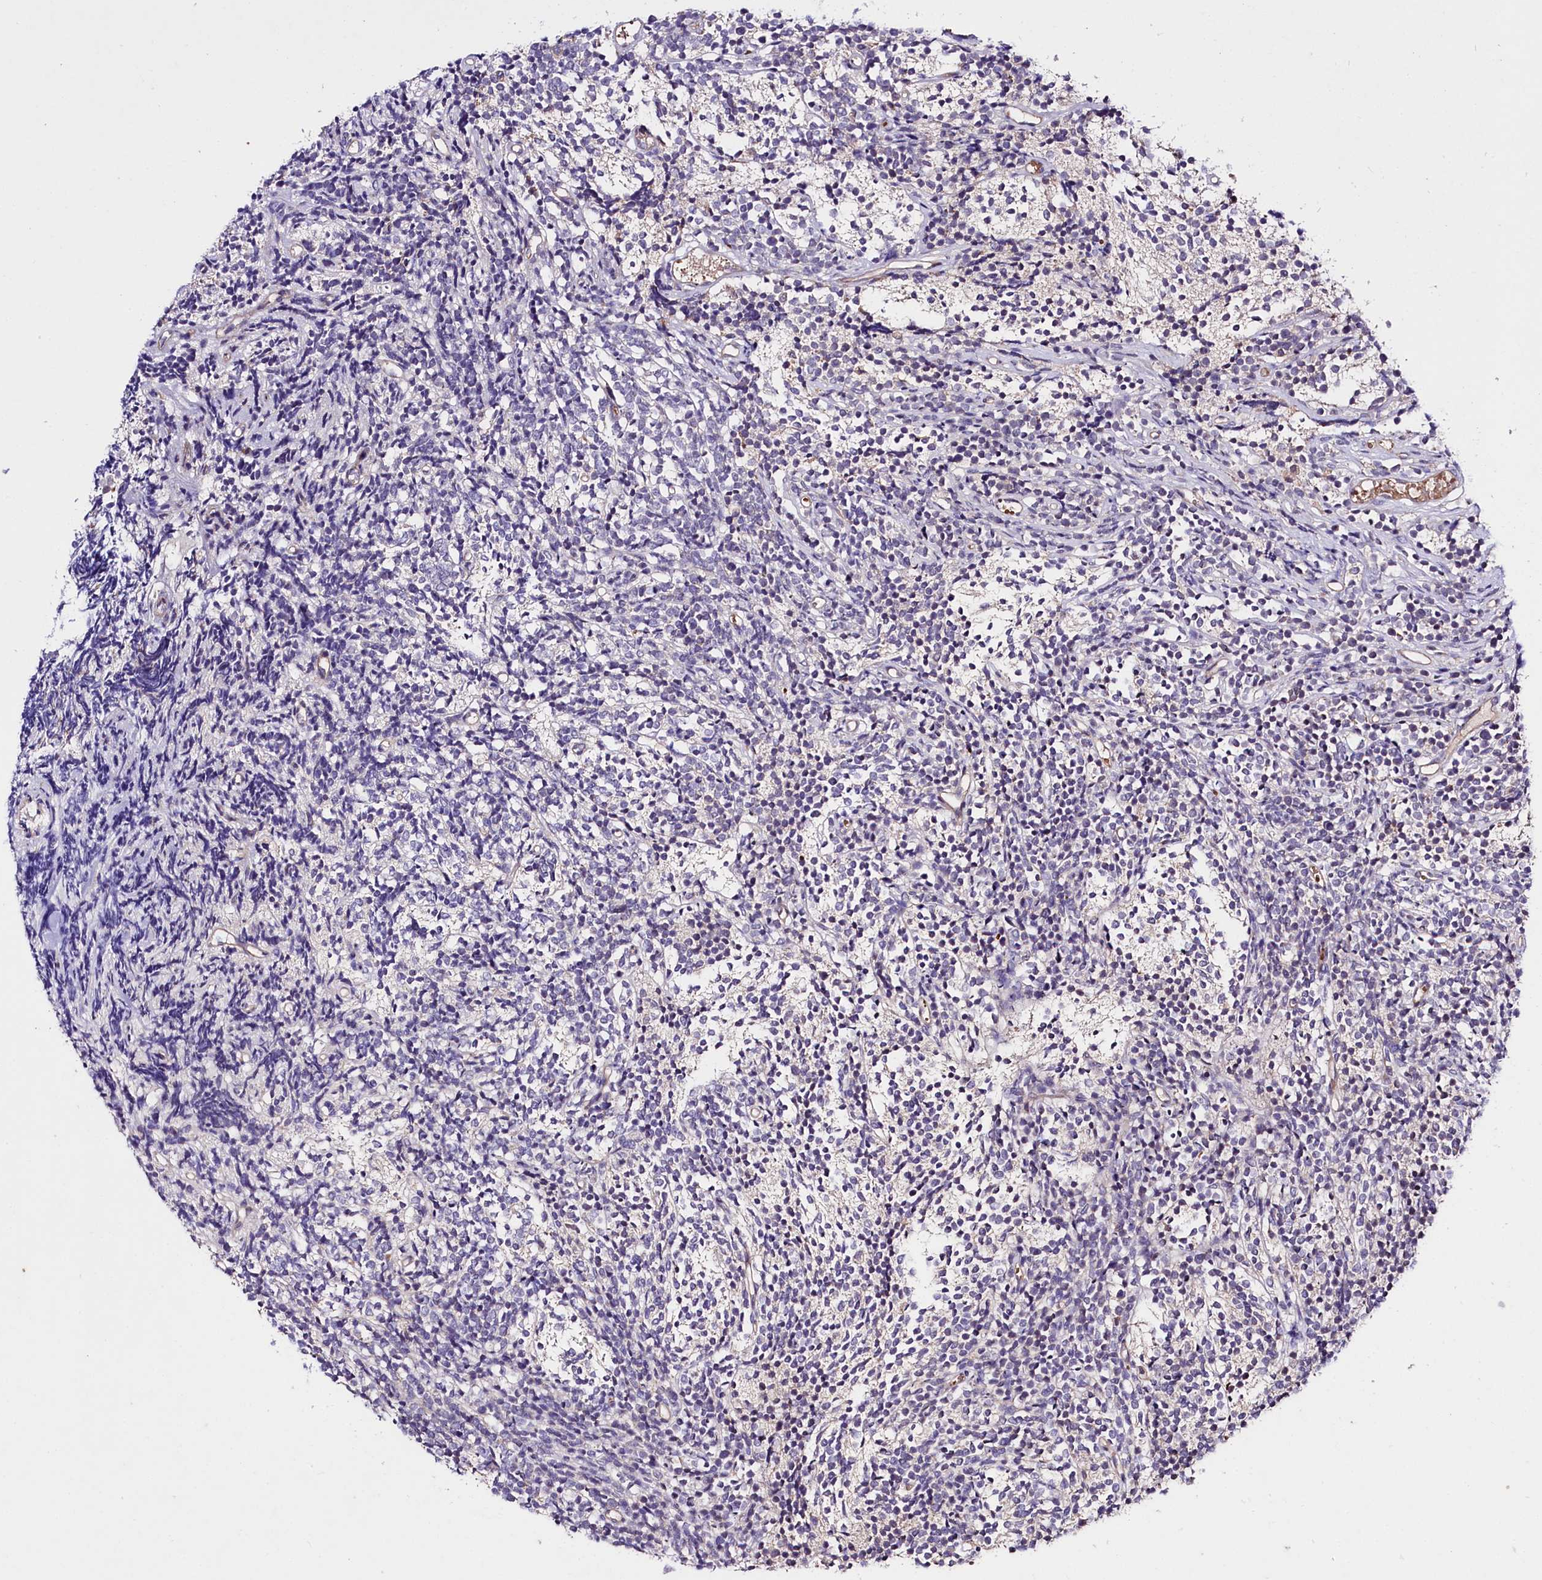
{"staining": {"intensity": "negative", "quantity": "none", "location": "none"}, "tissue": "glioma", "cell_type": "Tumor cells", "image_type": "cancer", "snomed": [{"axis": "morphology", "description": "Glioma, malignant, Low grade"}, {"axis": "topography", "description": "Brain"}], "caption": "Photomicrograph shows no protein expression in tumor cells of glioma tissue.", "gene": "TAFAZZIN", "patient": {"sex": "female", "age": 1}}